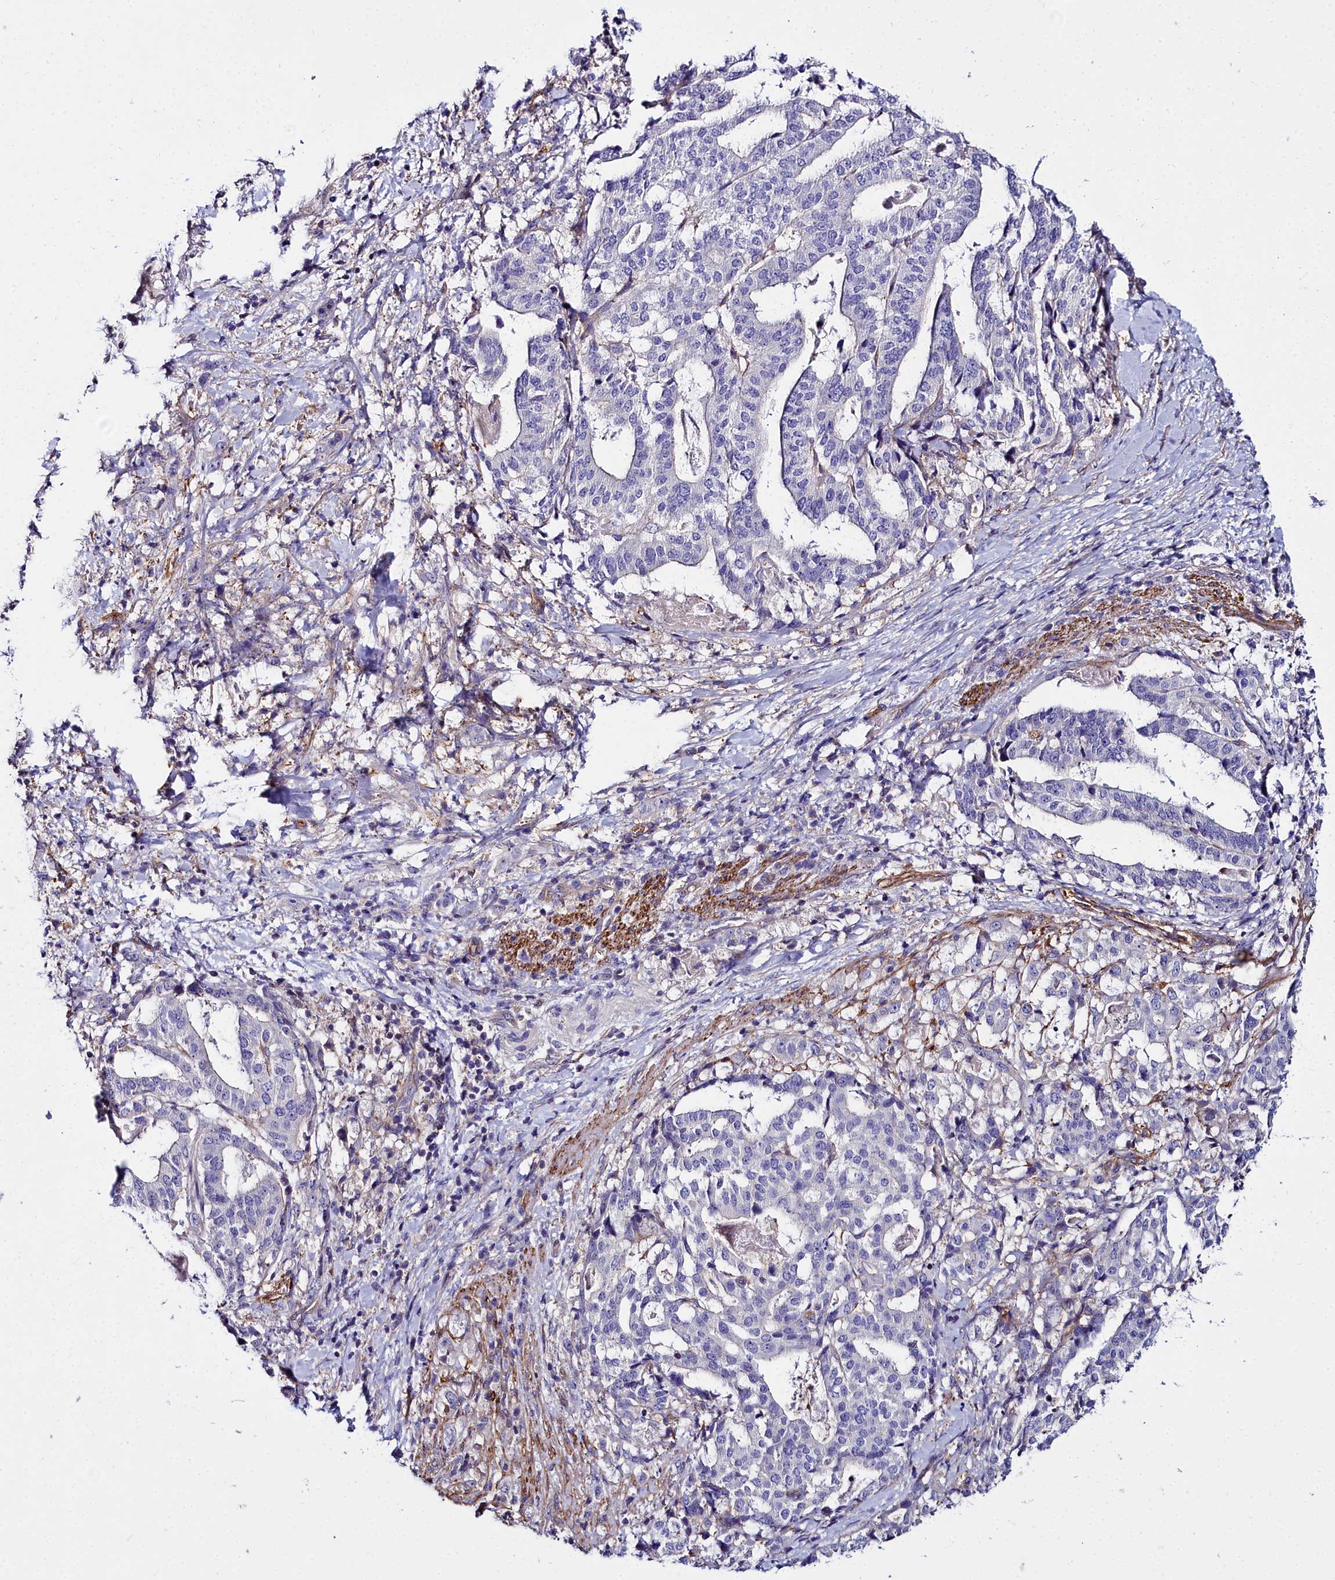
{"staining": {"intensity": "negative", "quantity": "none", "location": "none"}, "tissue": "stomach cancer", "cell_type": "Tumor cells", "image_type": "cancer", "snomed": [{"axis": "morphology", "description": "Adenocarcinoma, NOS"}, {"axis": "topography", "description": "Stomach"}], "caption": "This is a photomicrograph of immunohistochemistry staining of adenocarcinoma (stomach), which shows no positivity in tumor cells. (DAB IHC, high magnification).", "gene": "FADS3", "patient": {"sex": "male", "age": 48}}